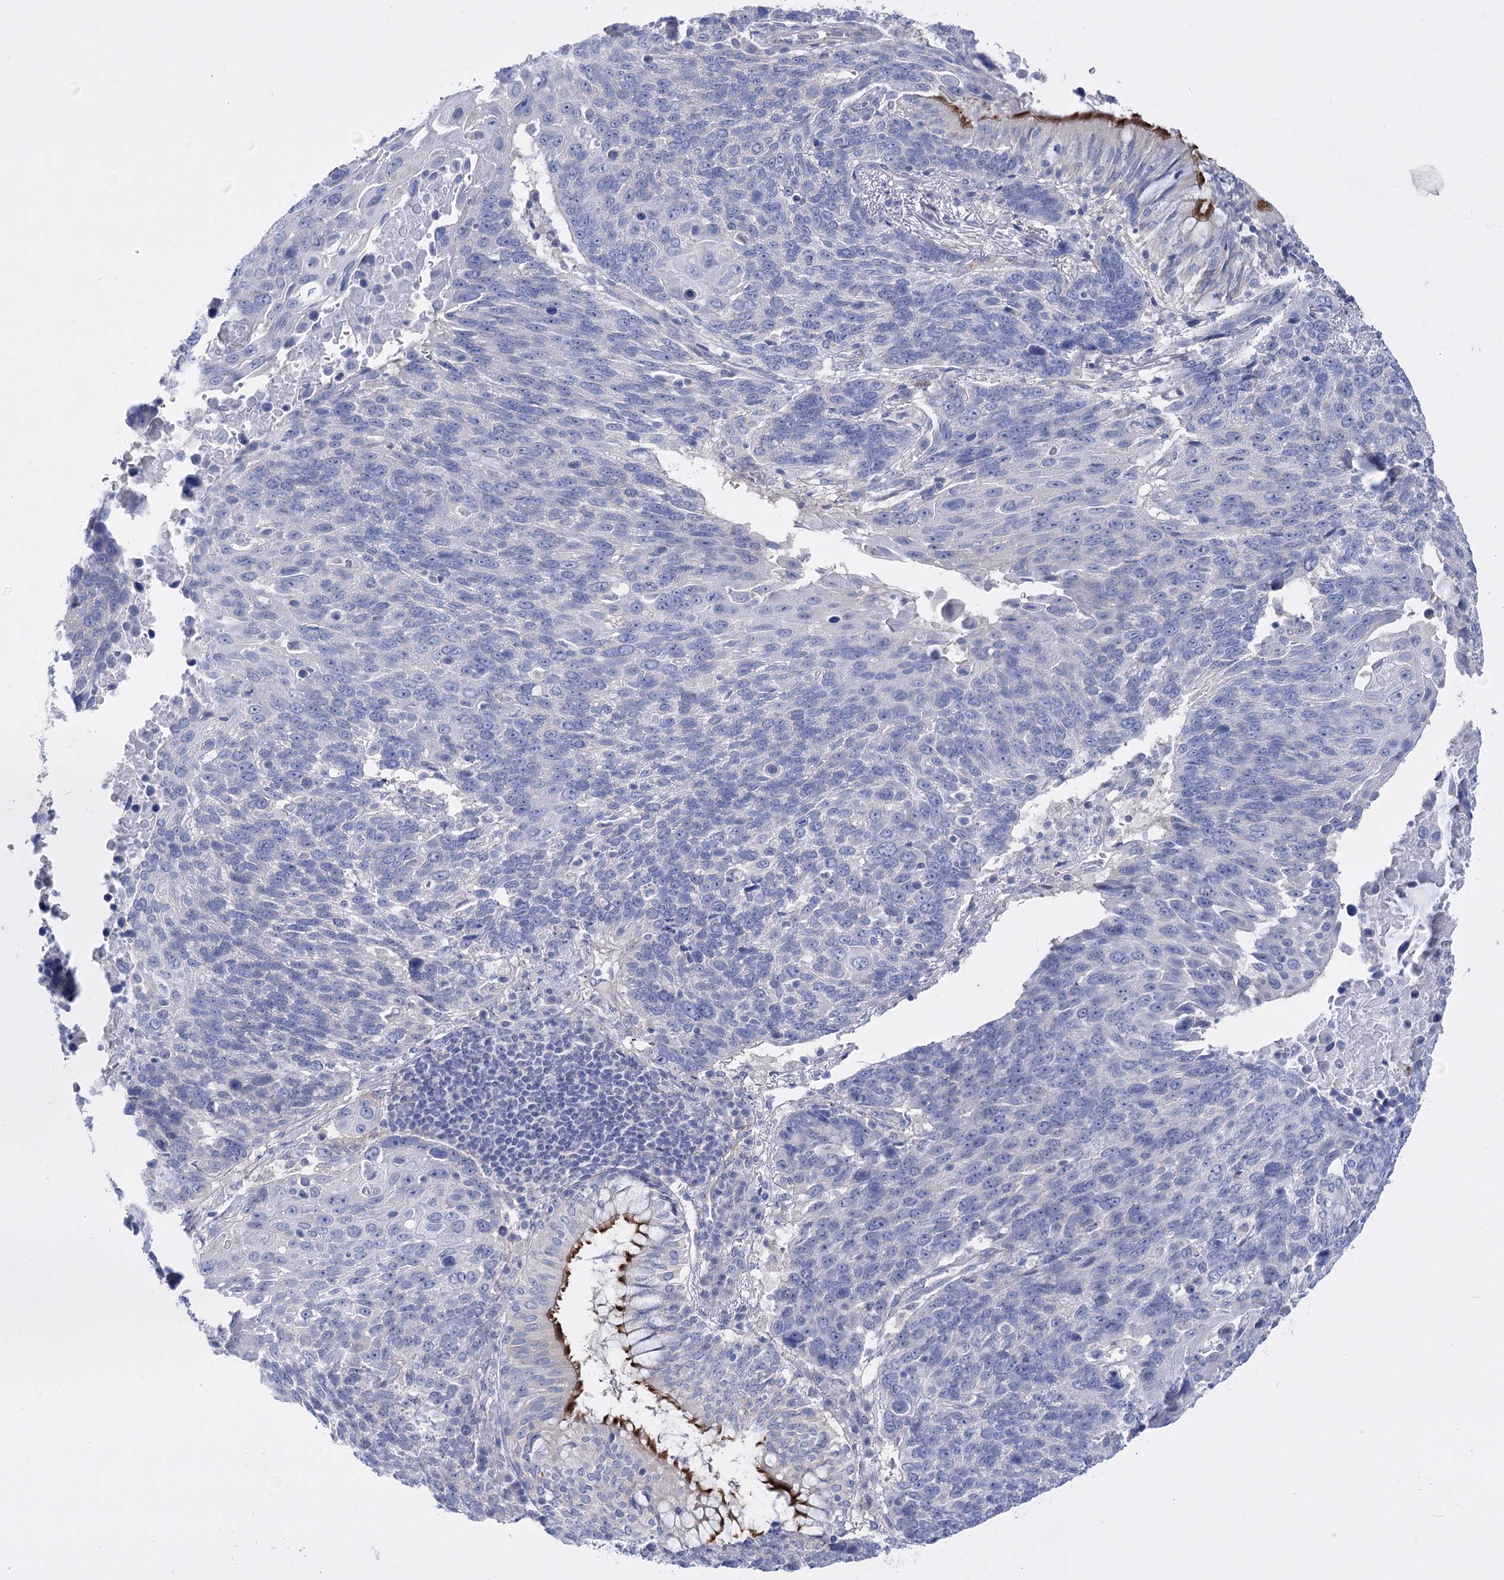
{"staining": {"intensity": "negative", "quantity": "none", "location": "none"}, "tissue": "lung cancer", "cell_type": "Tumor cells", "image_type": "cancer", "snomed": [{"axis": "morphology", "description": "Squamous cell carcinoma, NOS"}, {"axis": "topography", "description": "Lung"}], "caption": "A histopathology image of lung cancer (squamous cell carcinoma) stained for a protein demonstrates no brown staining in tumor cells.", "gene": "LRRC34", "patient": {"sex": "male", "age": 66}}